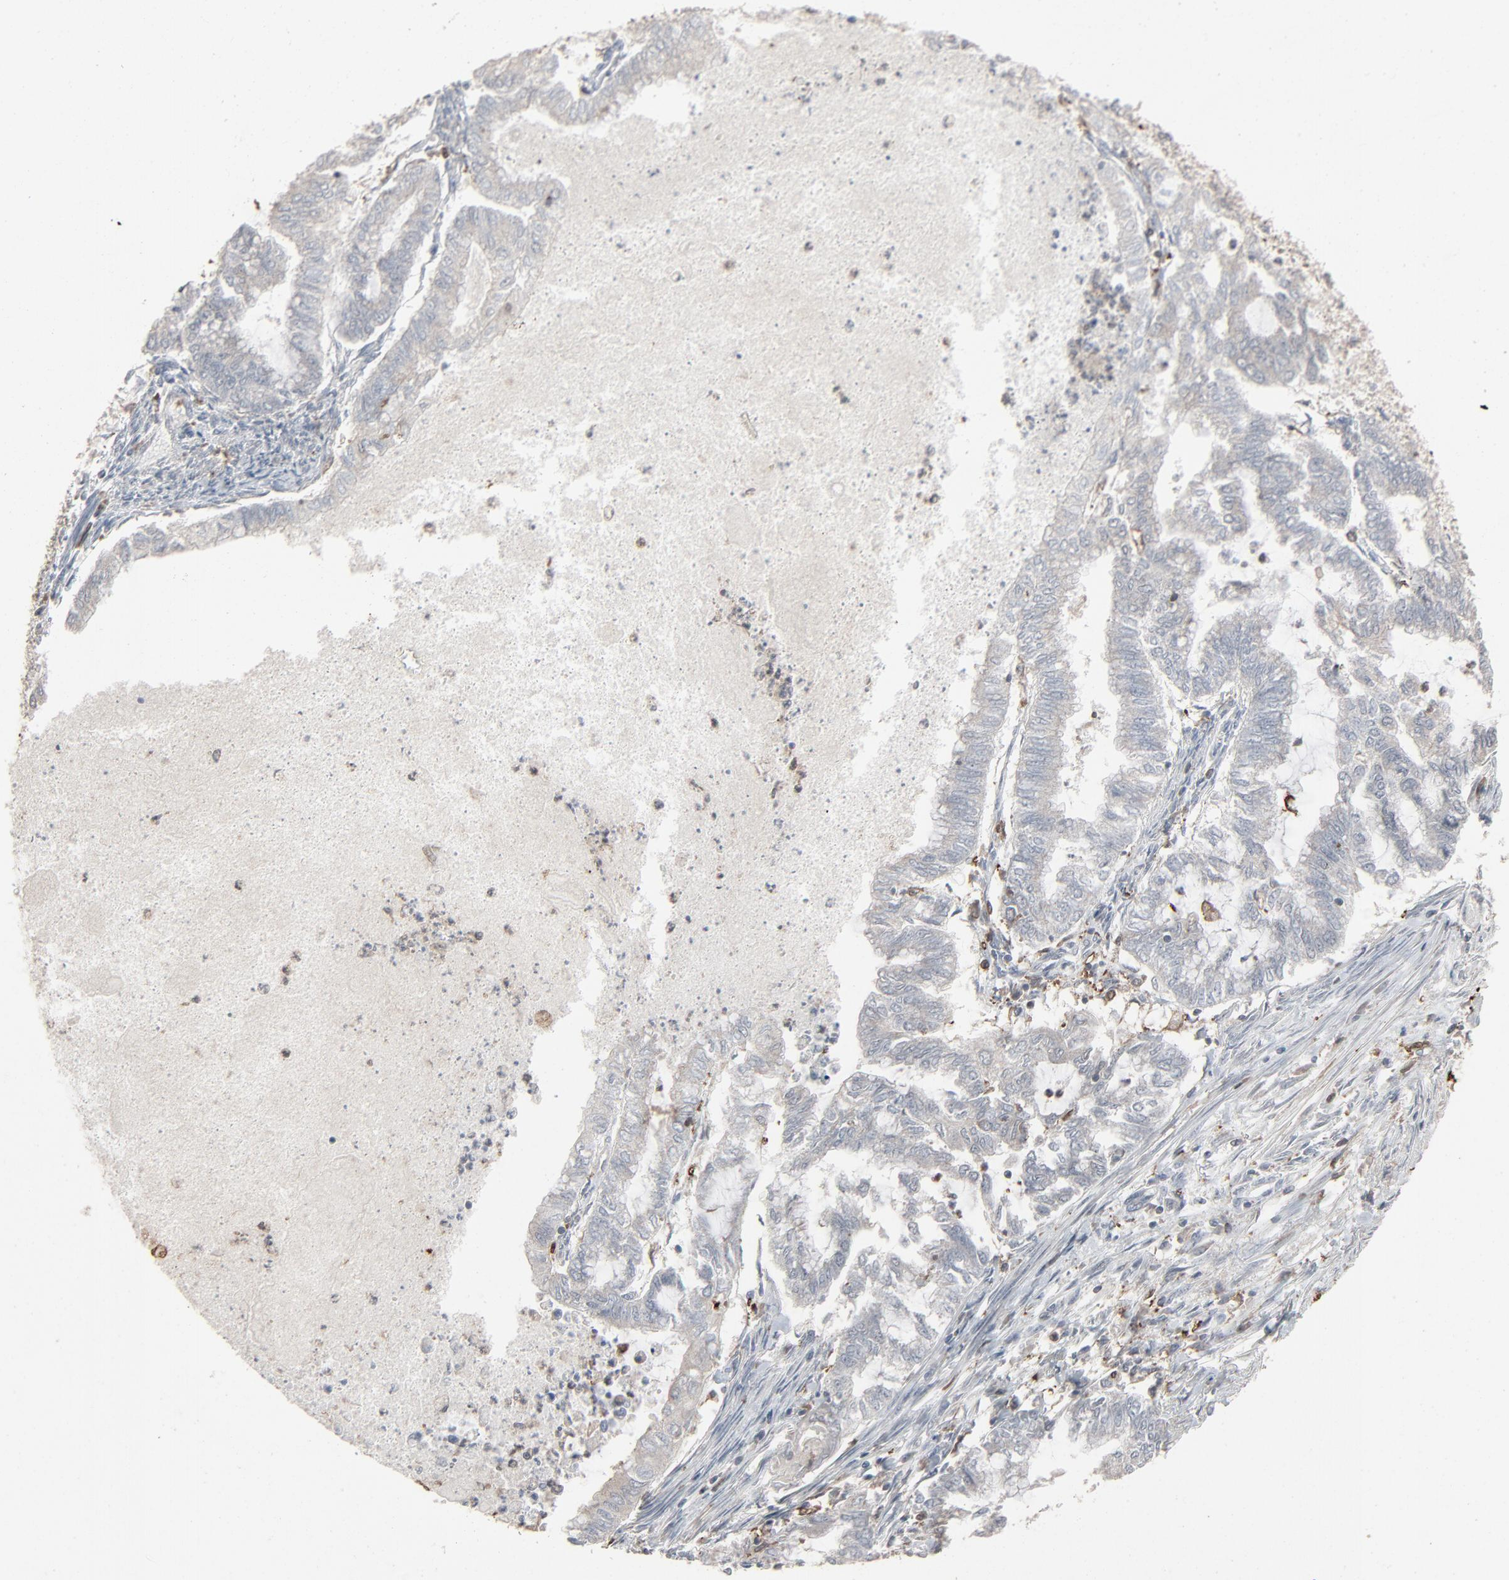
{"staining": {"intensity": "negative", "quantity": "none", "location": "none"}, "tissue": "endometrial cancer", "cell_type": "Tumor cells", "image_type": "cancer", "snomed": [{"axis": "morphology", "description": "Adenocarcinoma, NOS"}, {"axis": "topography", "description": "Endometrium"}], "caption": "Endometrial cancer (adenocarcinoma) stained for a protein using immunohistochemistry (IHC) reveals no positivity tumor cells.", "gene": "DOCK8", "patient": {"sex": "female", "age": 79}}